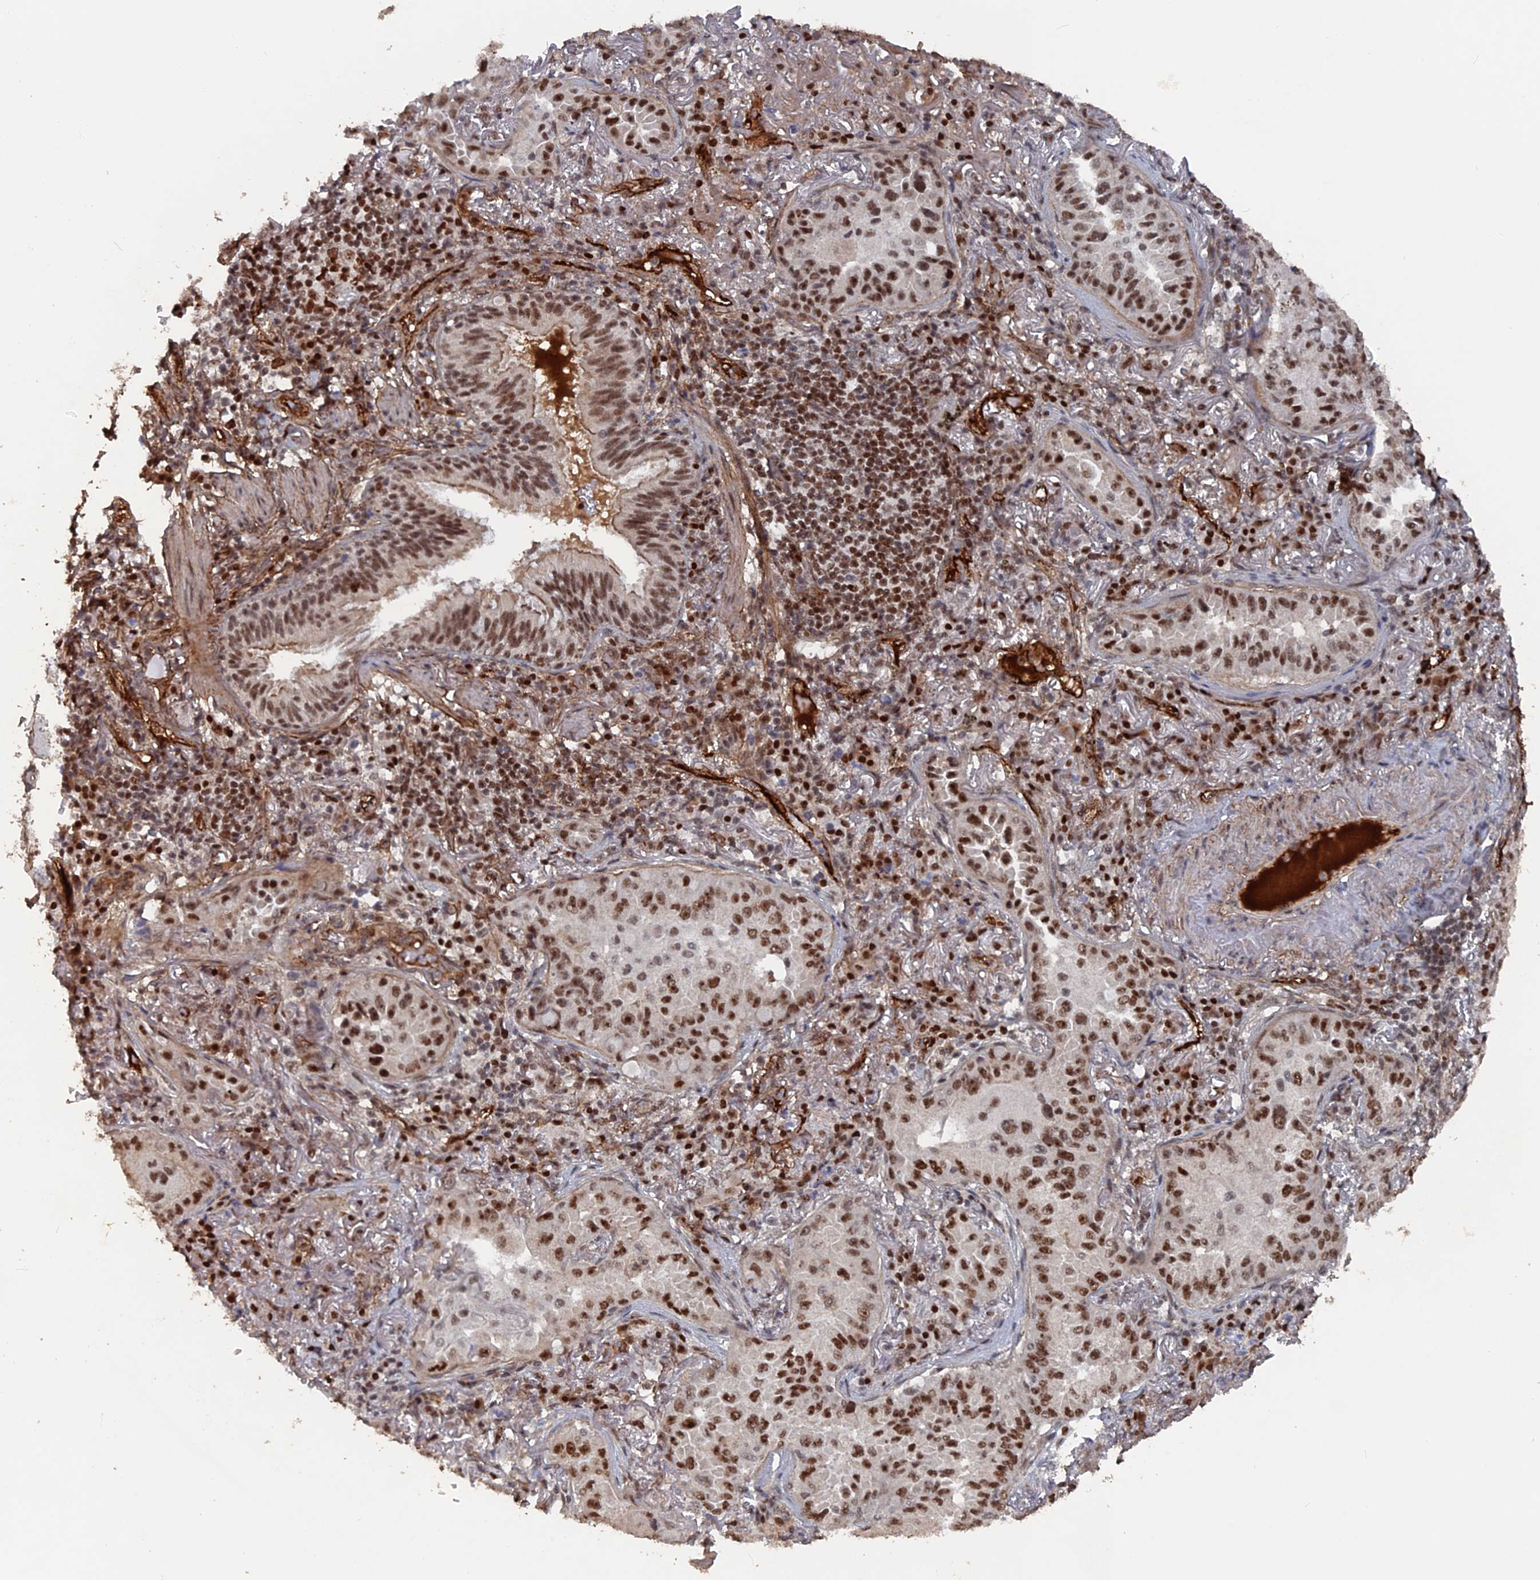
{"staining": {"intensity": "moderate", "quantity": ">75%", "location": "nuclear"}, "tissue": "lung cancer", "cell_type": "Tumor cells", "image_type": "cancer", "snomed": [{"axis": "morphology", "description": "Adenocarcinoma, NOS"}, {"axis": "topography", "description": "Lung"}], "caption": "Immunohistochemical staining of adenocarcinoma (lung) demonstrates medium levels of moderate nuclear protein positivity in about >75% of tumor cells. The staining was performed using DAB (3,3'-diaminobenzidine) to visualize the protein expression in brown, while the nuclei were stained in blue with hematoxylin (Magnification: 20x).", "gene": "SH3D21", "patient": {"sex": "female", "age": 69}}